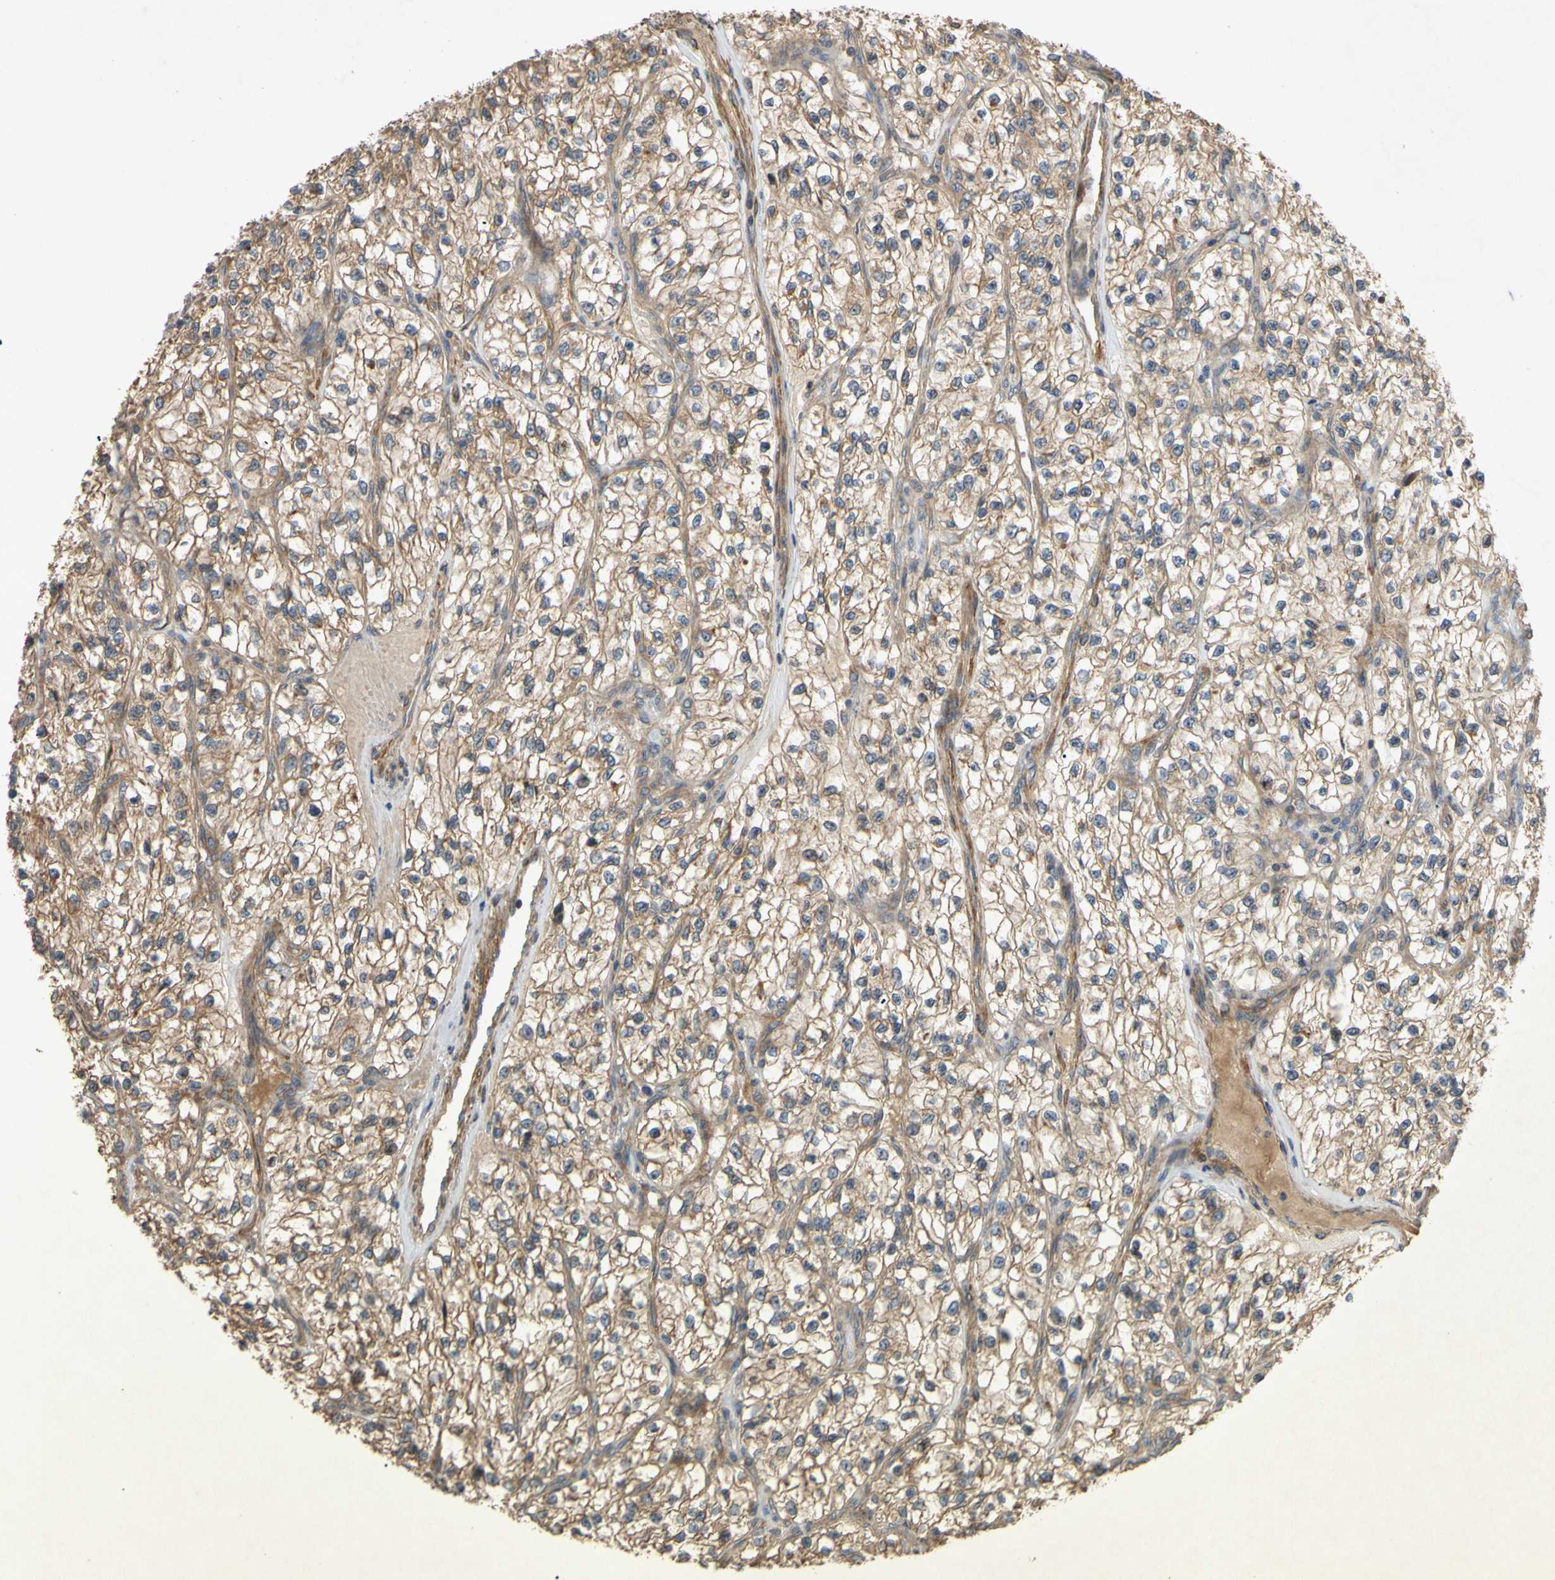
{"staining": {"intensity": "moderate", "quantity": ">75%", "location": "cytoplasmic/membranous"}, "tissue": "renal cancer", "cell_type": "Tumor cells", "image_type": "cancer", "snomed": [{"axis": "morphology", "description": "Adenocarcinoma, NOS"}, {"axis": "topography", "description": "Kidney"}], "caption": "IHC (DAB) staining of human adenocarcinoma (renal) reveals moderate cytoplasmic/membranous protein positivity in approximately >75% of tumor cells.", "gene": "PARD6A", "patient": {"sex": "female", "age": 57}}